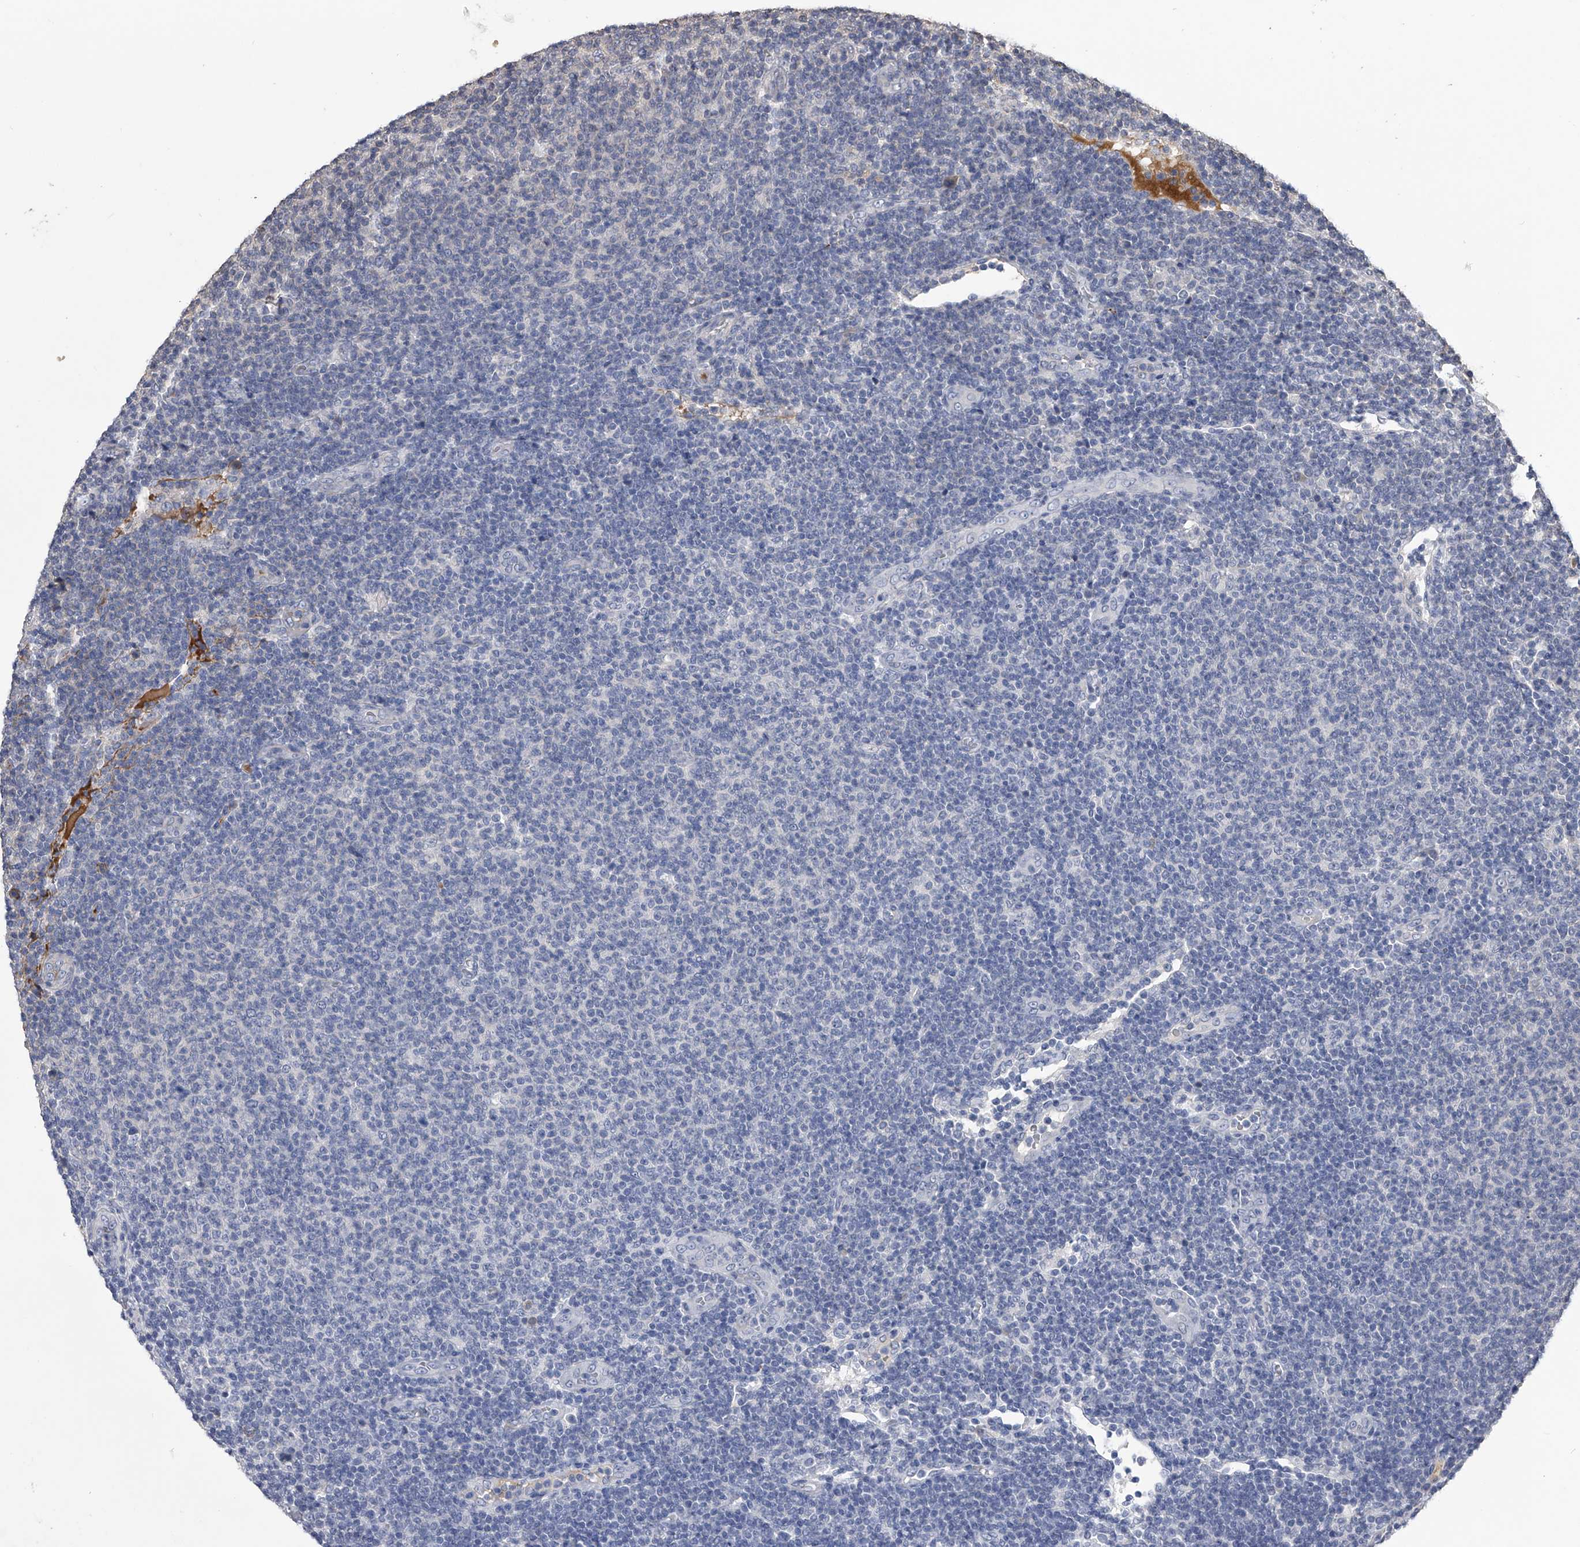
{"staining": {"intensity": "negative", "quantity": "none", "location": "none"}, "tissue": "lymphoma", "cell_type": "Tumor cells", "image_type": "cancer", "snomed": [{"axis": "morphology", "description": "Malignant lymphoma, non-Hodgkin's type, Low grade"}, {"axis": "topography", "description": "Lymph node"}], "caption": "Tumor cells are negative for brown protein staining in low-grade malignant lymphoma, non-Hodgkin's type.", "gene": "MDN1", "patient": {"sex": "male", "age": 66}}